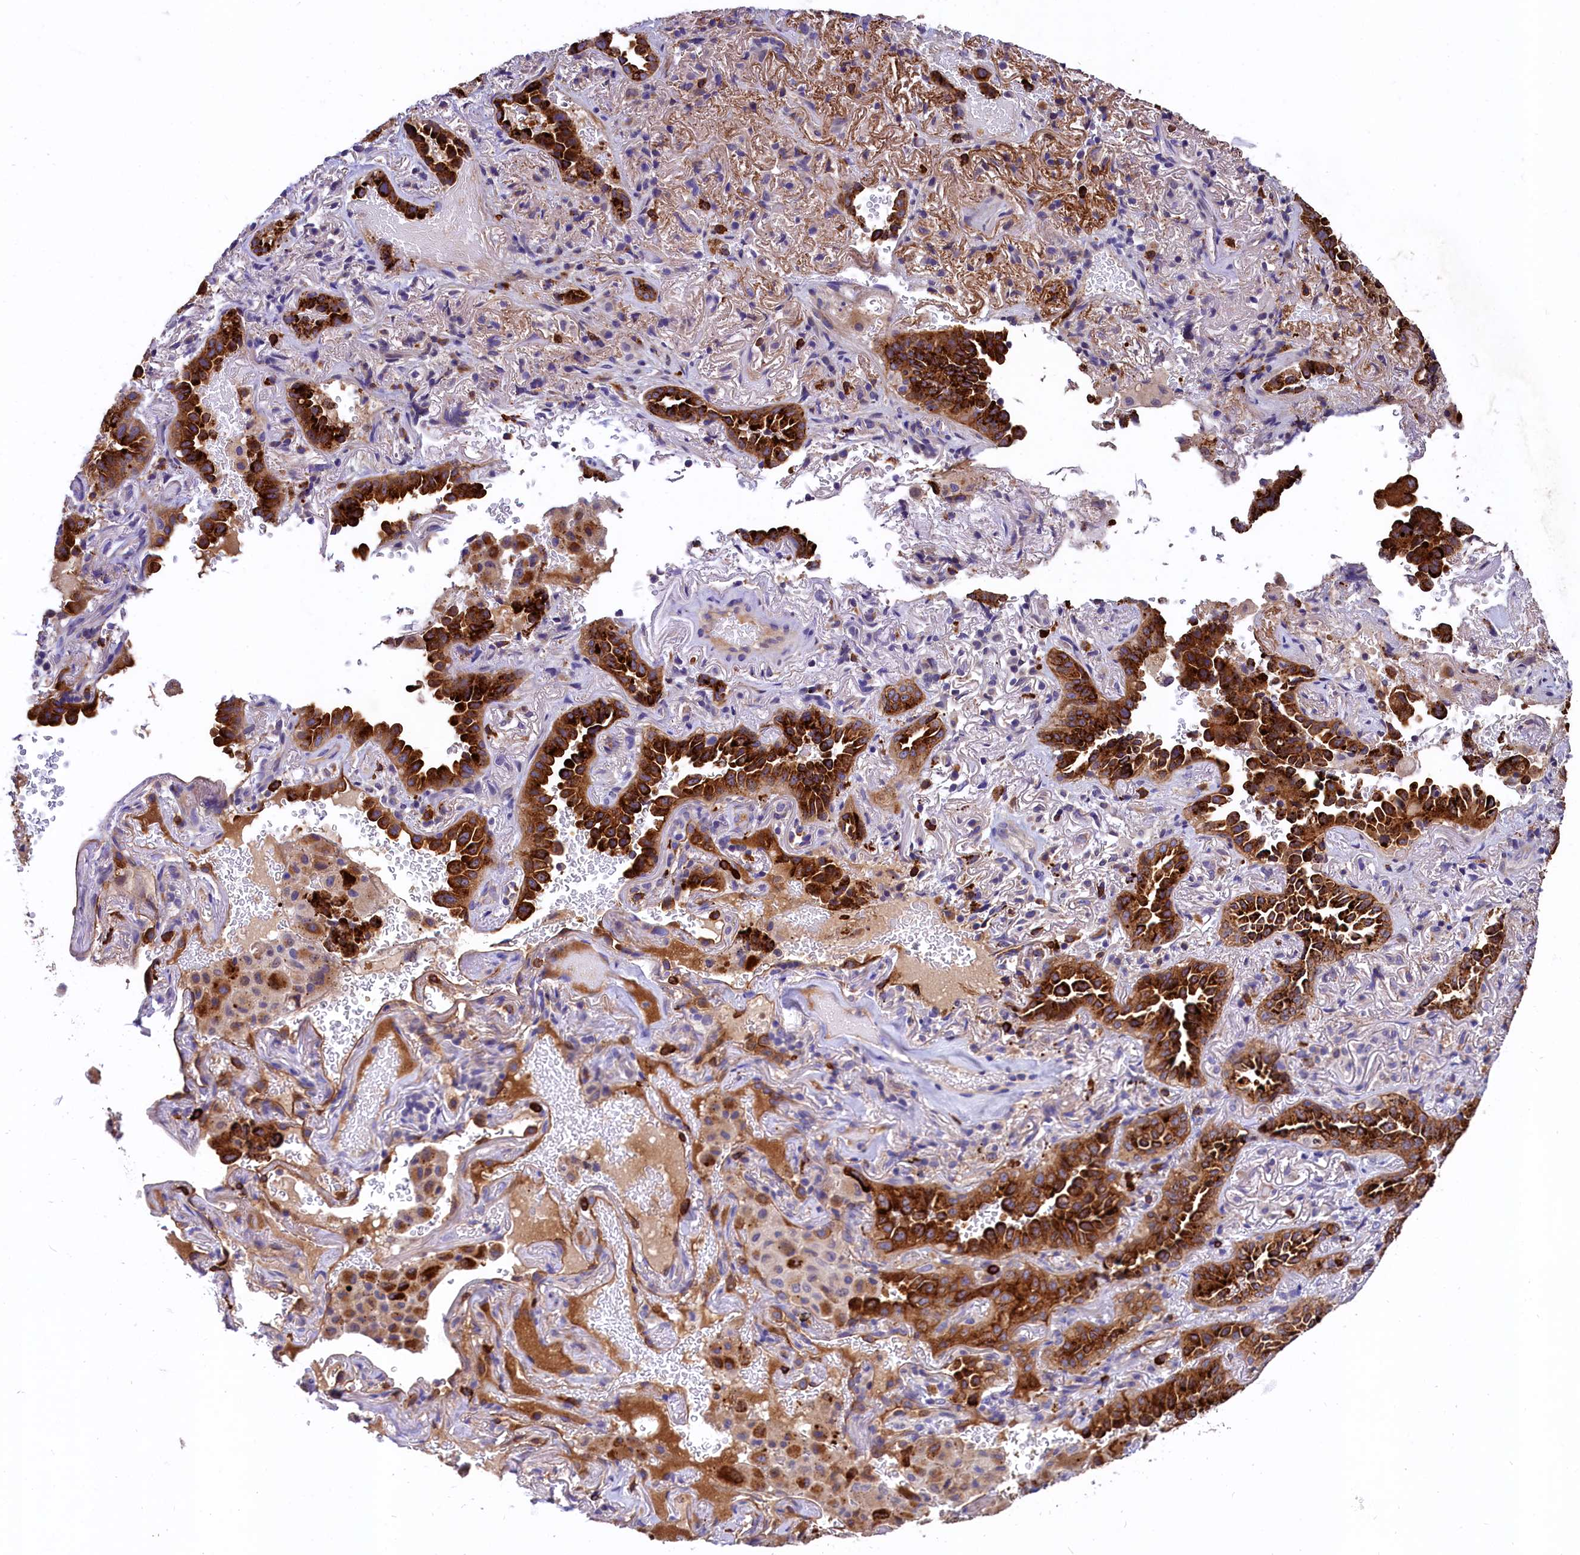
{"staining": {"intensity": "strong", "quantity": ">75%", "location": "cytoplasmic/membranous"}, "tissue": "lung cancer", "cell_type": "Tumor cells", "image_type": "cancer", "snomed": [{"axis": "morphology", "description": "Adenocarcinoma, NOS"}, {"axis": "topography", "description": "Lung"}], "caption": "This is a micrograph of immunohistochemistry staining of lung cancer (adenocarcinoma), which shows strong positivity in the cytoplasmic/membranous of tumor cells.", "gene": "EPS8L2", "patient": {"sex": "female", "age": 69}}